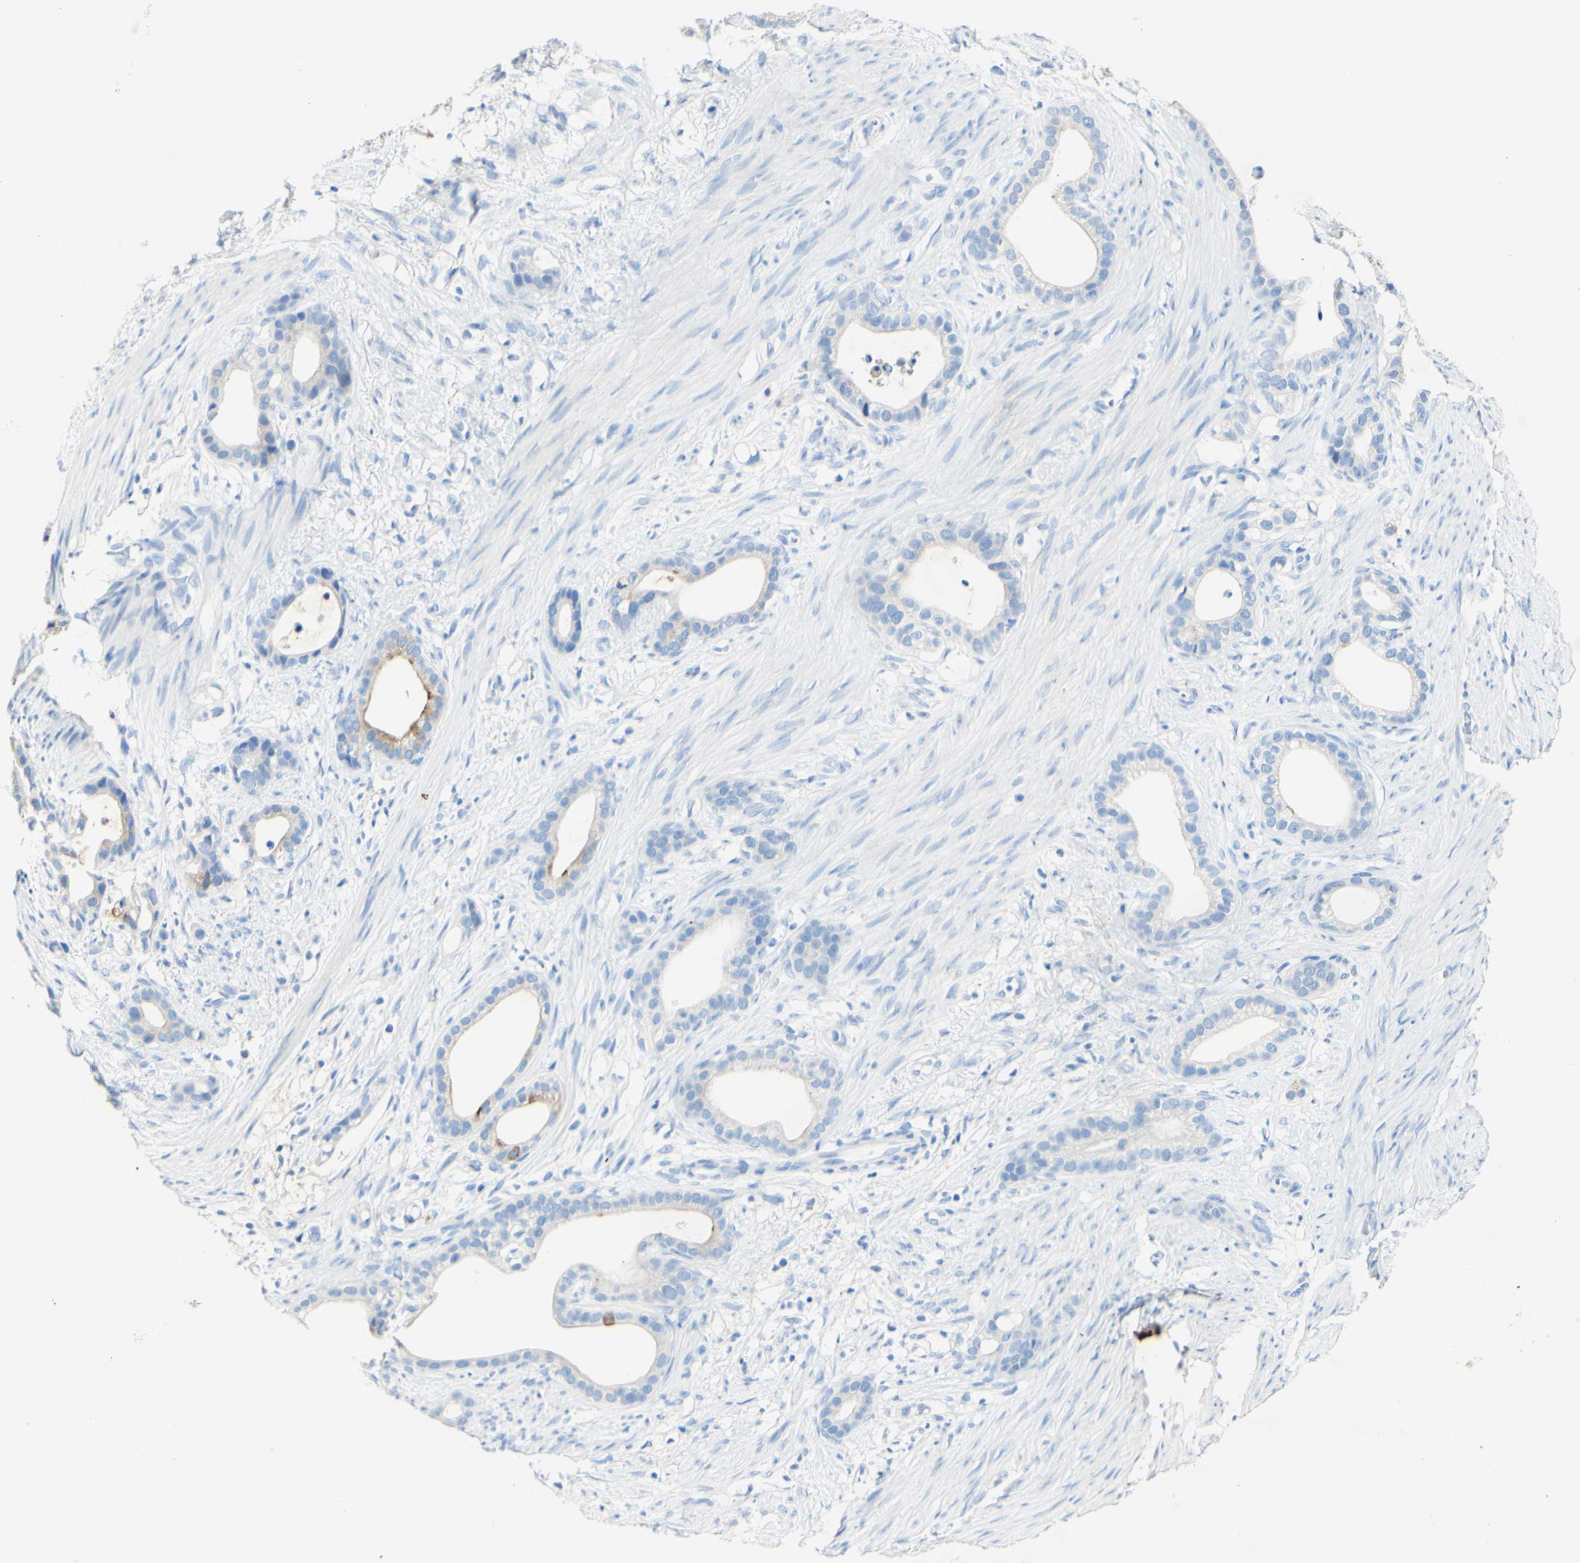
{"staining": {"intensity": "weak", "quantity": "25%-75%", "location": "cytoplasmic/membranous"}, "tissue": "stomach cancer", "cell_type": "Tumor cells", "image_type": "cancer", "snomed": [{"axis": "morphology", "description": "Adenocarcinoma, NOS"}, {"axis": "topography", "description": "Stomach"}], "caption": "DAB immunohistochemical staining of stomach adenocarcinoma demonstrates weak cytoplasmic/membranous protein expression in approximately 25%-75% of tumor cells.", "gene": "PIGR", "patient": {"sex": "female", "age": 75}}